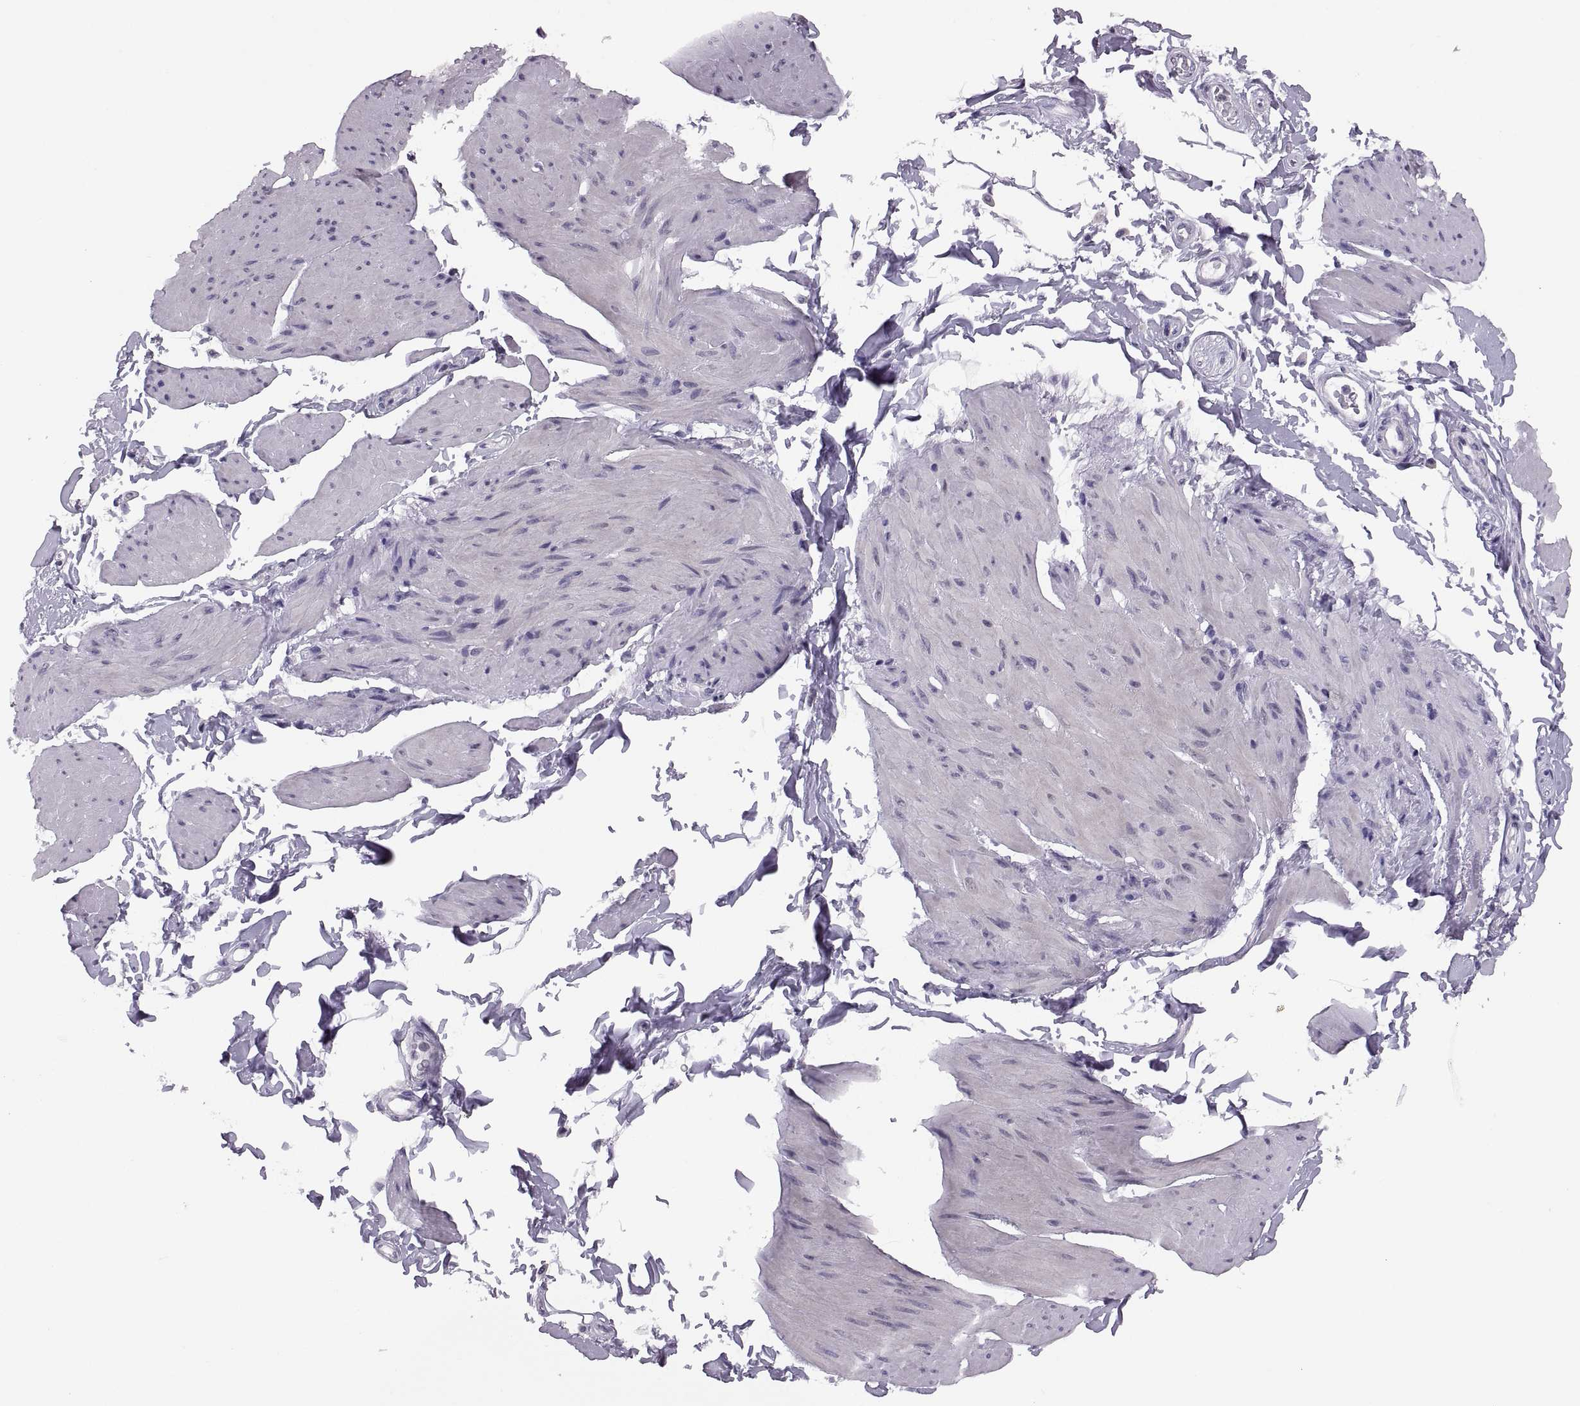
{"staining": {"intensity": "negative", "quantity": "none", "location": "none"}, "tissue": "smooth muscle", "cell_type": "Smooth muscle cells", "image_type": "normal", "snomed": [{"axis": "morphology", "description": "Normal tissue, NOS"}, {"axis": "topography", "description": "Adipose tissue"}, {"axis": "topography", "description": "Smooth muscle"}, {"axis": "topography", "description": "Peripheral nerve tissue"}], "caption": "The photomicrograph displays no staining of smooth muscle cells in unremarkable smooth muscle.", "gene": "ADH6", "patient": {"sex": "male", "age": 83}}